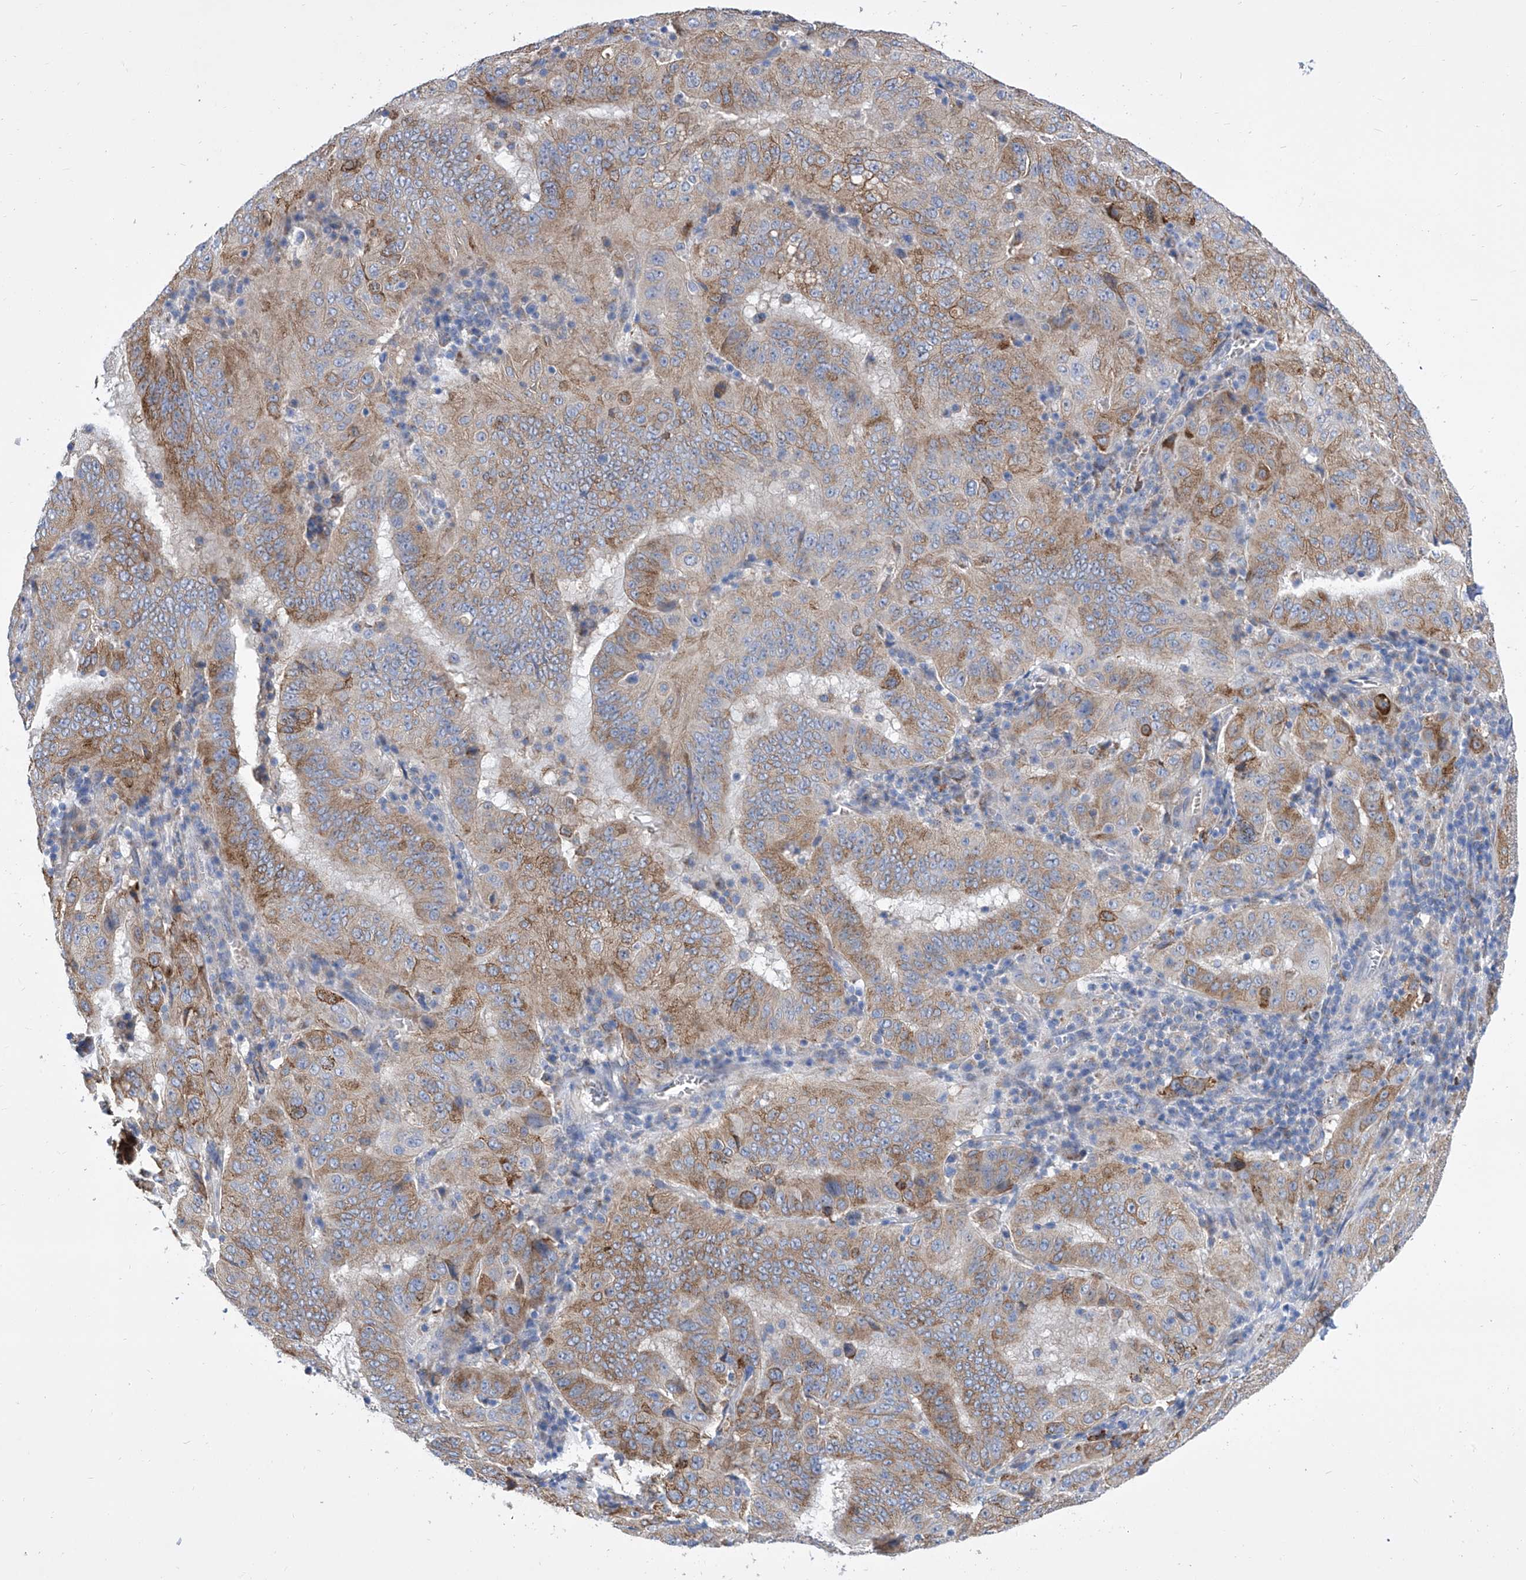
{"staining": {"intensity": "moderate", "quantity": ">75%", "location": "cytoplasmic/membranous"}, "tissue": "pancreatic cancer", "cell_type": "Tumor cells", "image_type": "cancer", "snomed": [{"axis": "morphology", "description": "Adenocarcinoma, NOS"}, {"axis": "topography", "description": "Pancreas"}], "caption": "Immunohistochemistry histopathology image of neoplastic tissue: pancreatic cancer stained using immunohistochemistry displays medium levels of moderate protein expression localized specifically in the cytoplasmic/membranous of tumor cells, appearing as a cytoplasmic/membranous brown color.", "gene": "TJAP1", "patient": {"sex": "male", "age": 63}}